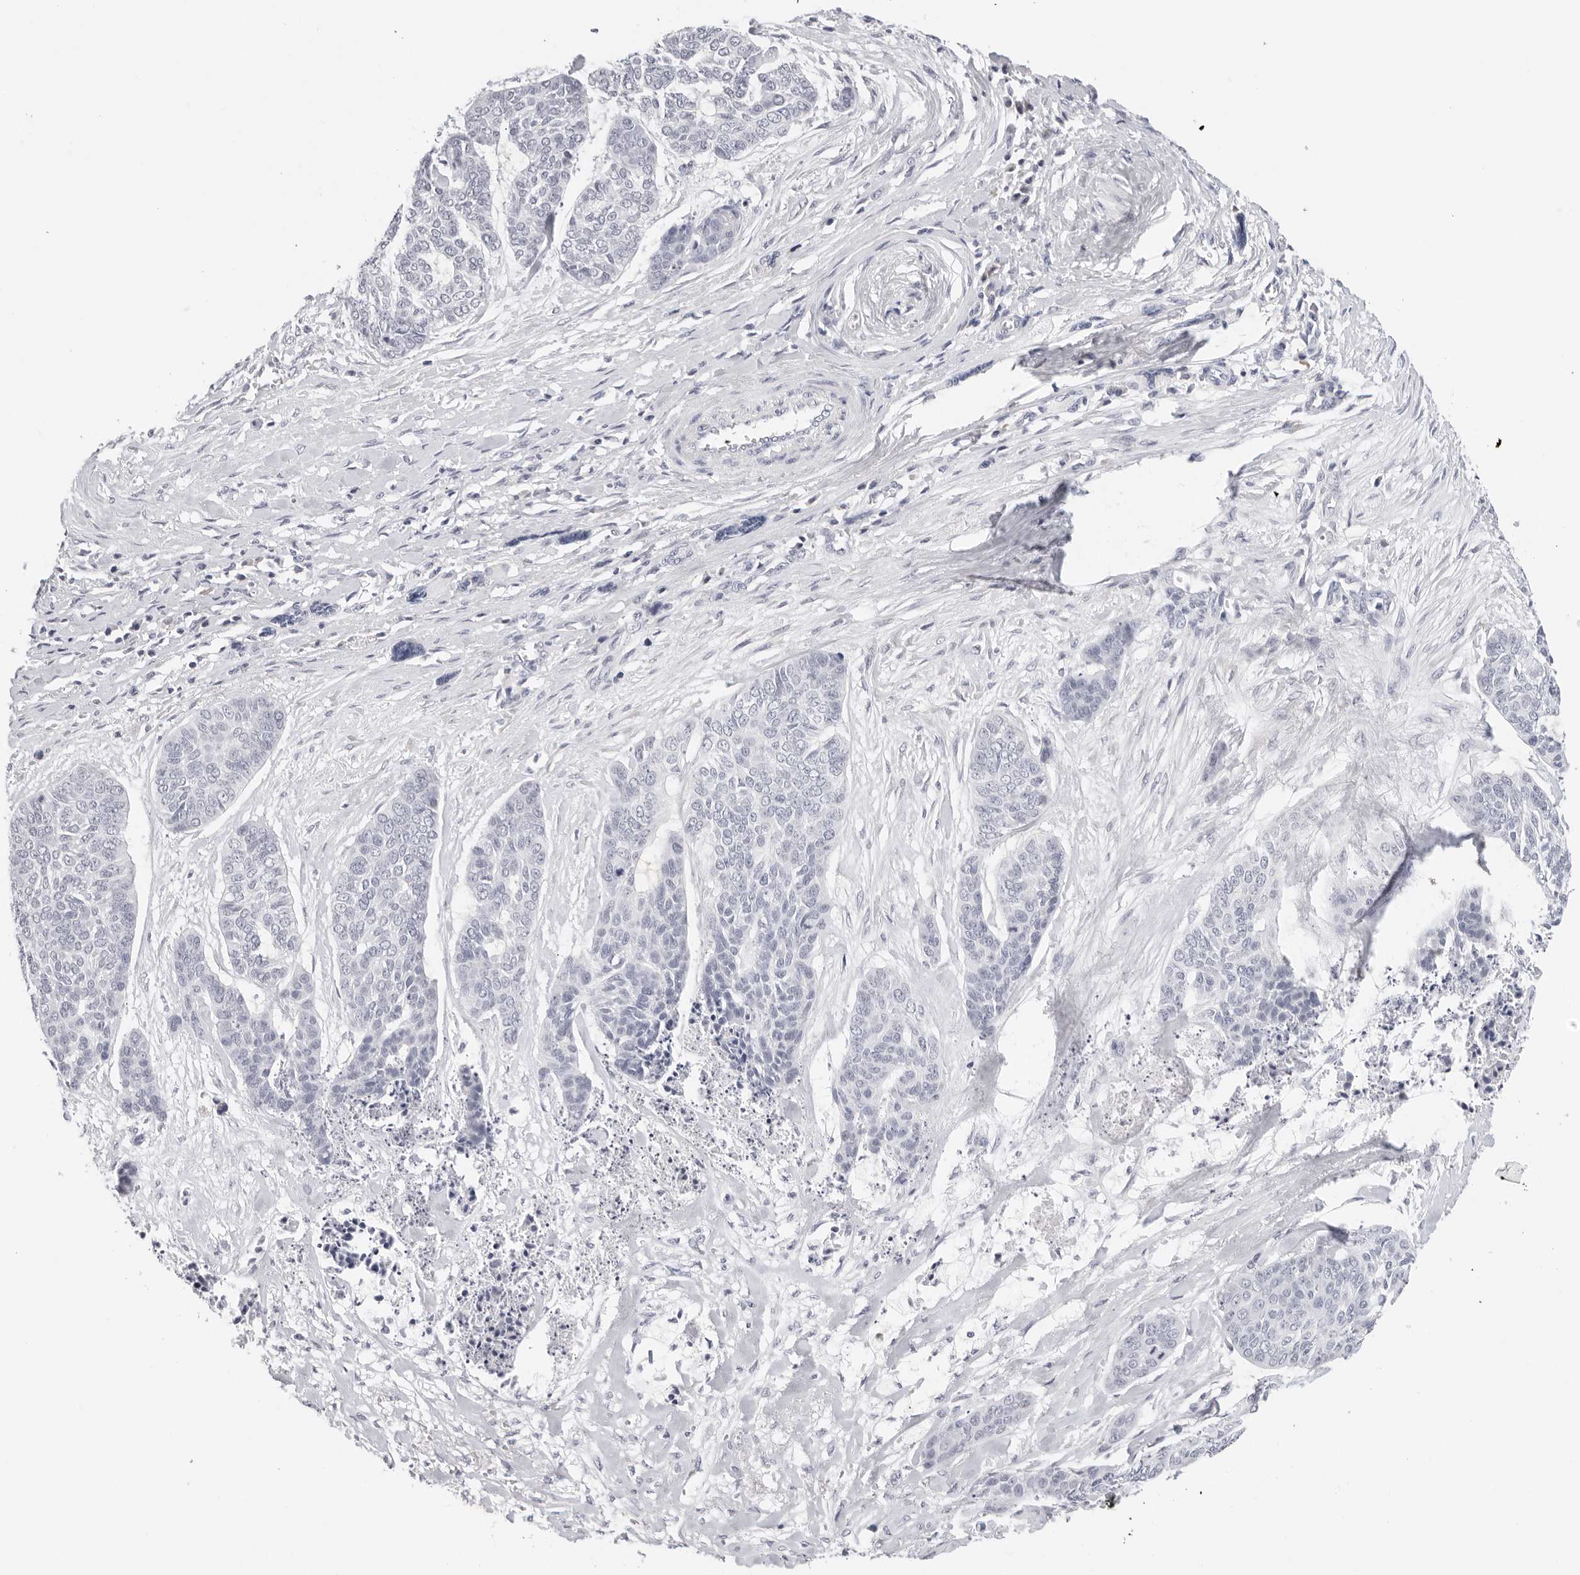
{"staining": {"intensity": "negative", "quantity": "none", "location": "none"}, "tissue": "skin cancer", "cell_type": "Tumor cells", "image_type": "cancer", "snomed": [{"axis": "morphology", "description": "Basal cell carcinoma"}, {"axis": "topography", "description": "Skin"}], "caption": "Micrograph shows no protein positivity in tumor cells of skin basal cell carcinoma tissue.", "gene": "EDN2", "patient": {"sex": "female", "age": 64}}